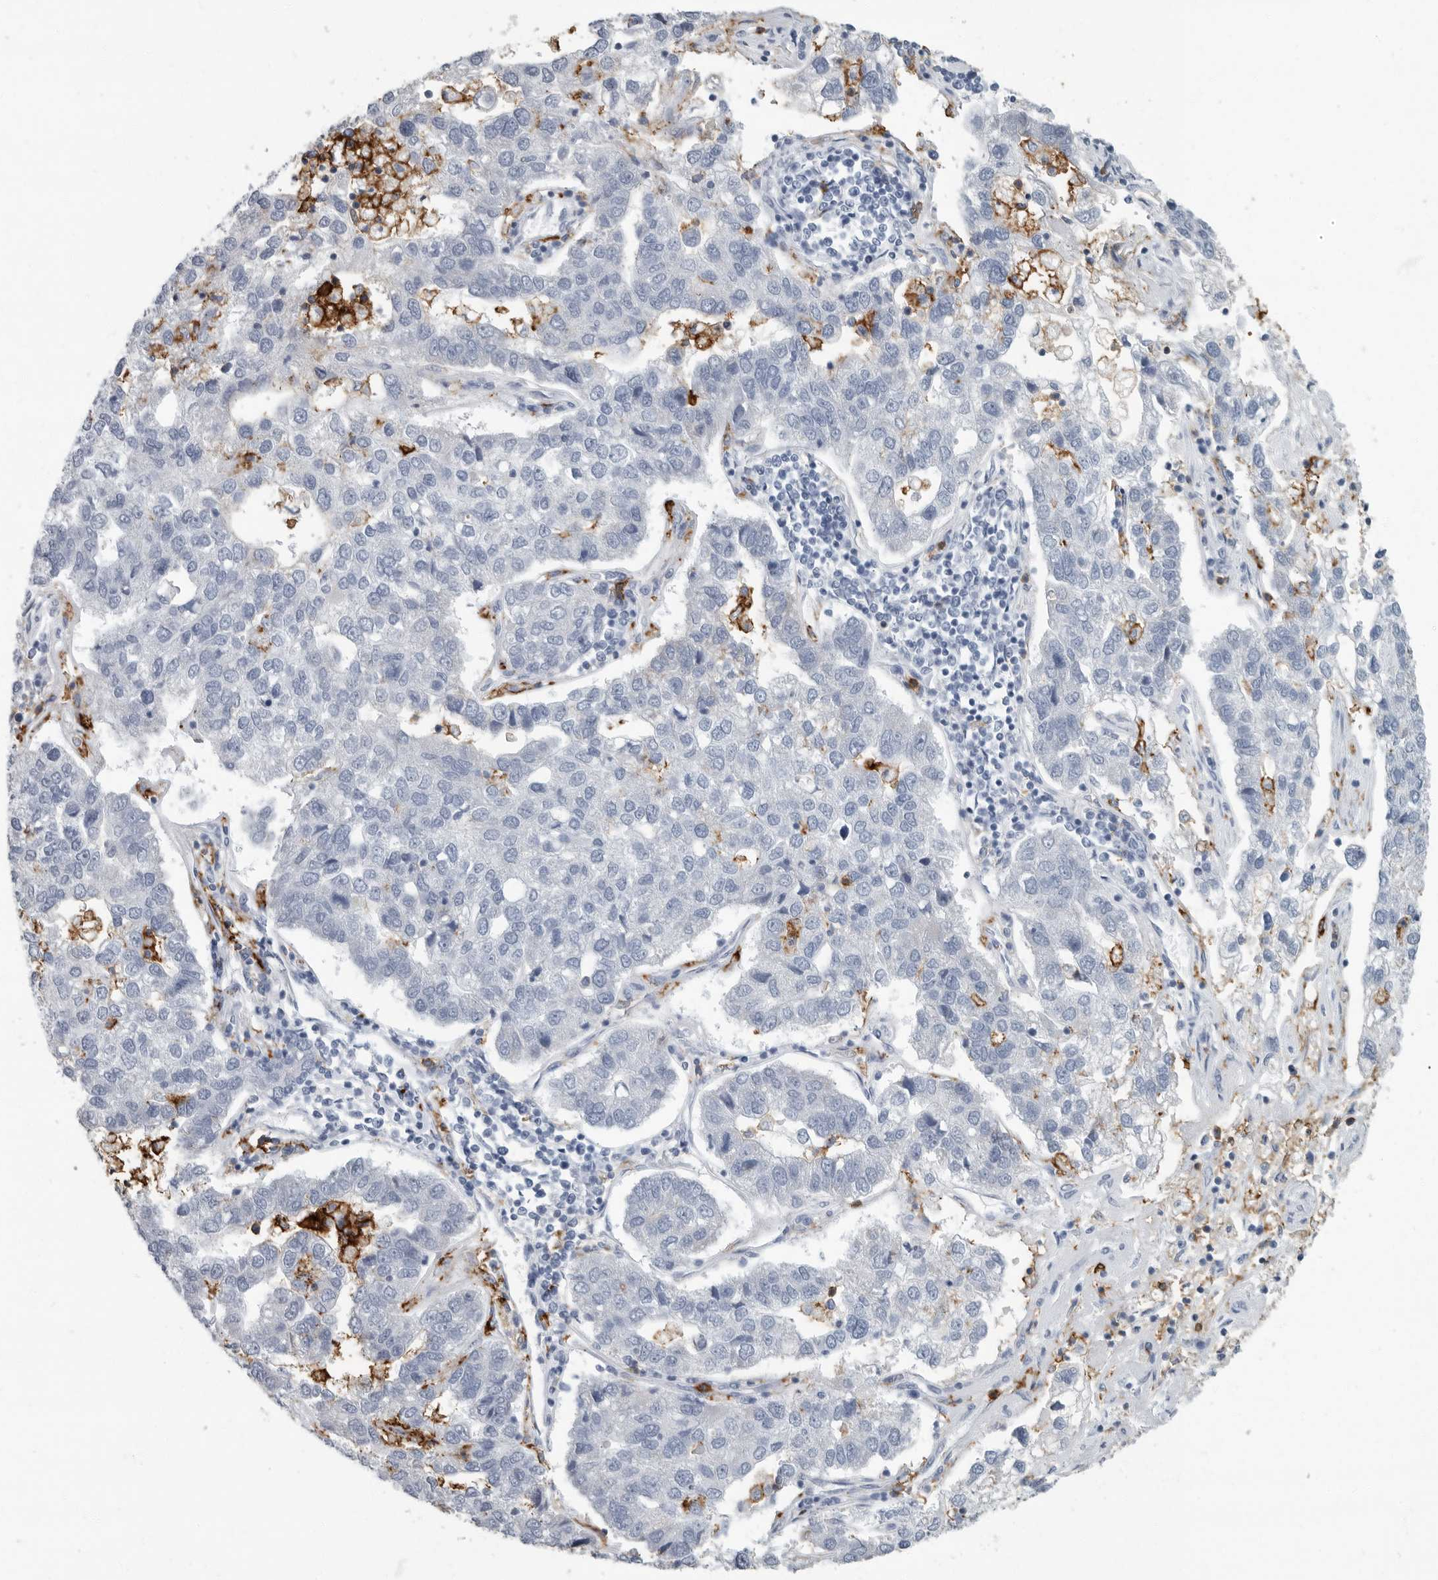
{"staining": {"intensity": "negative", "quantity": "none", "location": "none"}, "tissue": "pancreatic cancer", "cell_type": "Tumor cells", "image_type": "cancer", "snomed": [{"axis": "morphology", "description": "Adenocarcinoma, NOS"}, {"axis": "topography", "description": "Pancreas"}], "caption": "This is an IHC image of human pancreatic adenocarcinoma. There is no expression in tumor cells.", "gene": "FCER1G", "patient": {"sex": "female", "age": 61}}